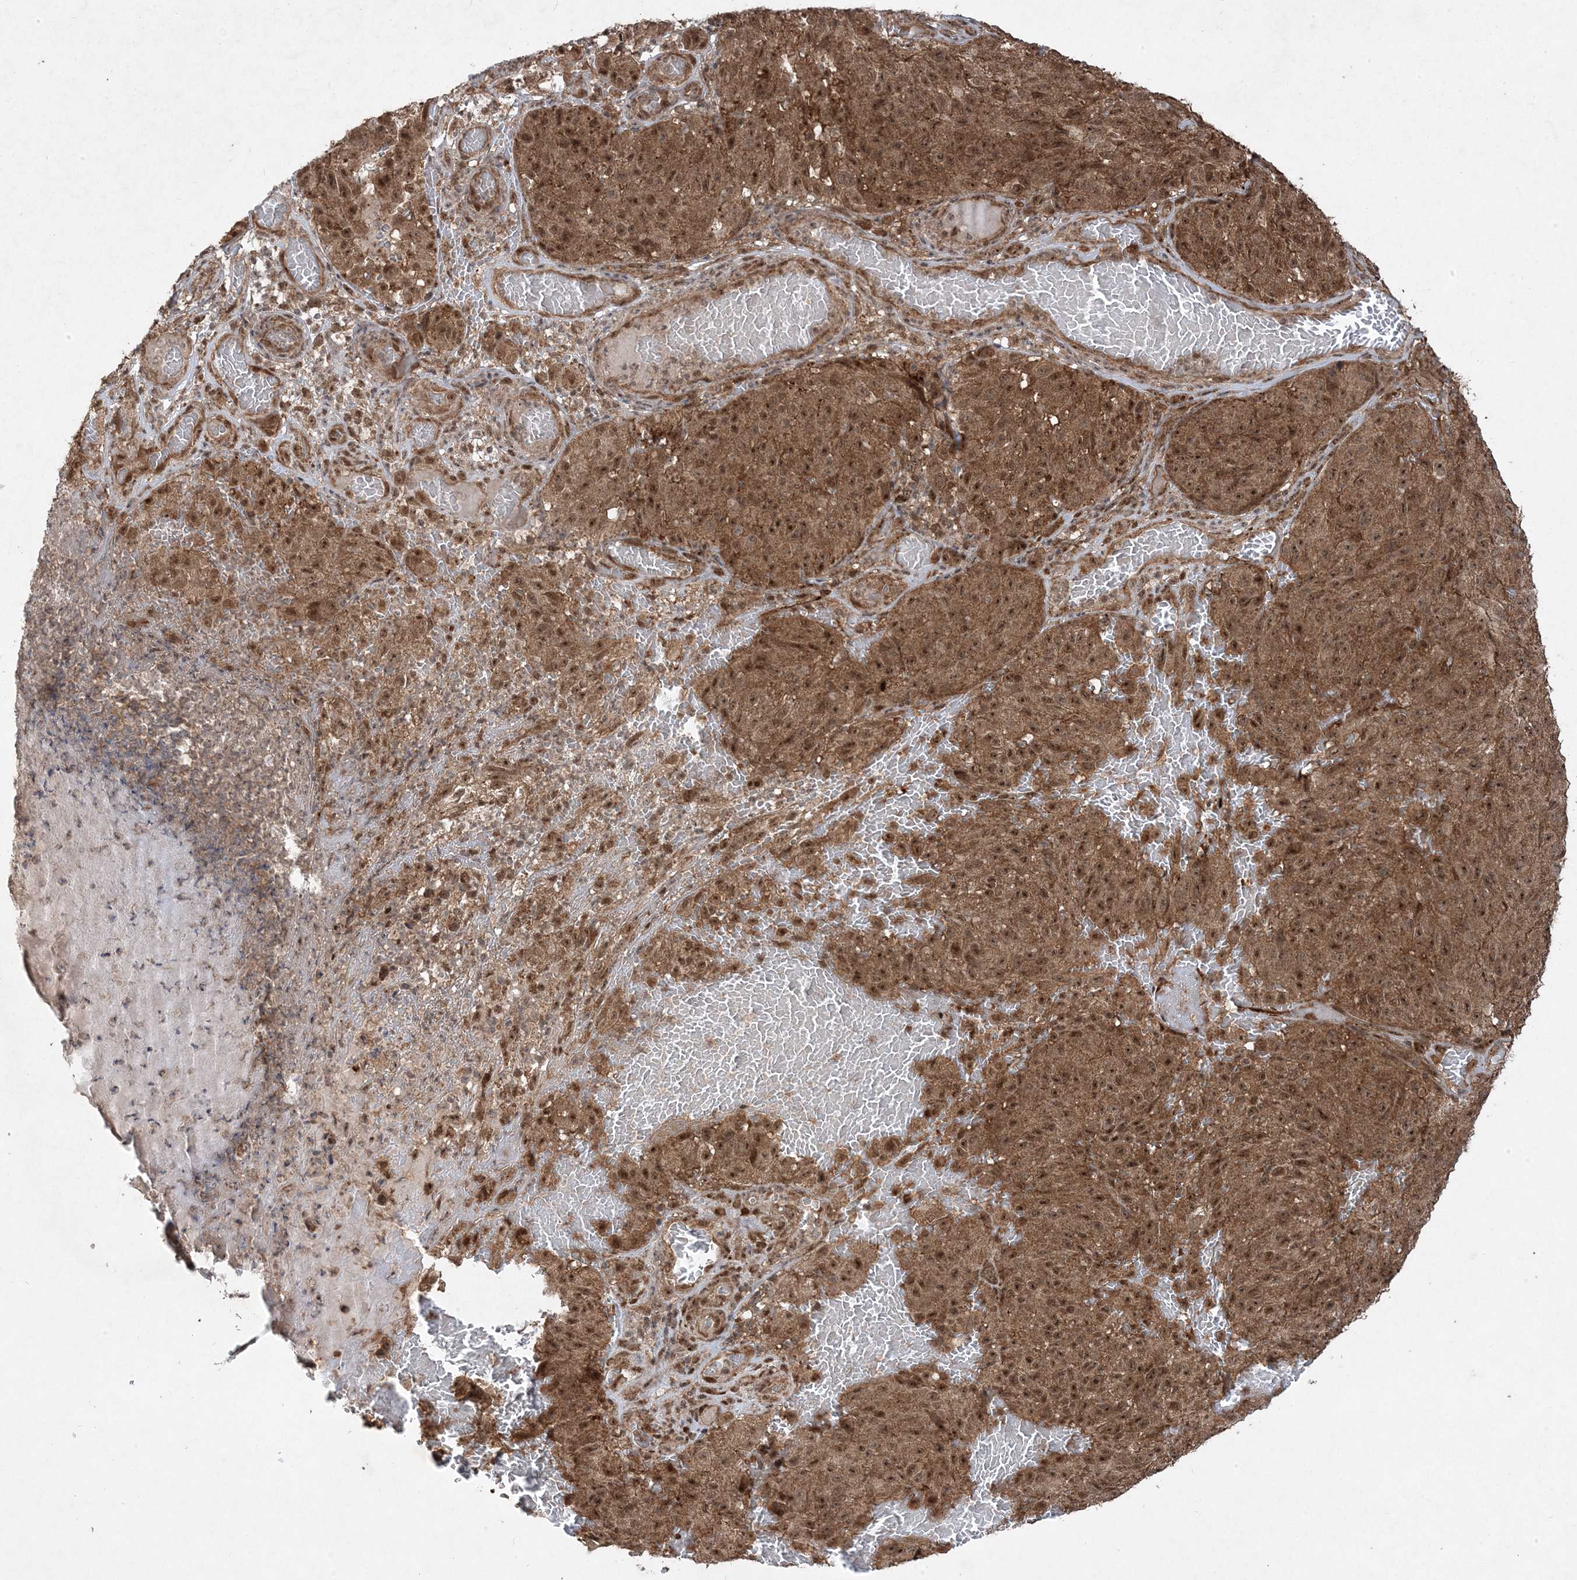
{"staining": {"intensity": "moderate", "quantity": ">75%", "location": "cytoplasmic/membranous,nuclear"}, "tissue": "melanoma", "cell_type": "Tumor cells", "image_type": "cancer", "snomed": [{"axis": "morphology", "description": "Malignant melanoma, NOS"}, {"axis": "topography", "description": "Skin"}], "caption": "Protein staining of melanoma tissue displays moderate cytoplasmic/membranous and nuclear positivity in about >75% of tumor cells. The staining was performed using DAB (3,3'-diaminobenzidine) to visualize the protein expression in brown, while the nuclei were stained in blue with hematoxylin (Magnification: 20x).", "gene": "PLEKHM2", "patient": {"sex": "male", "age": 83}}